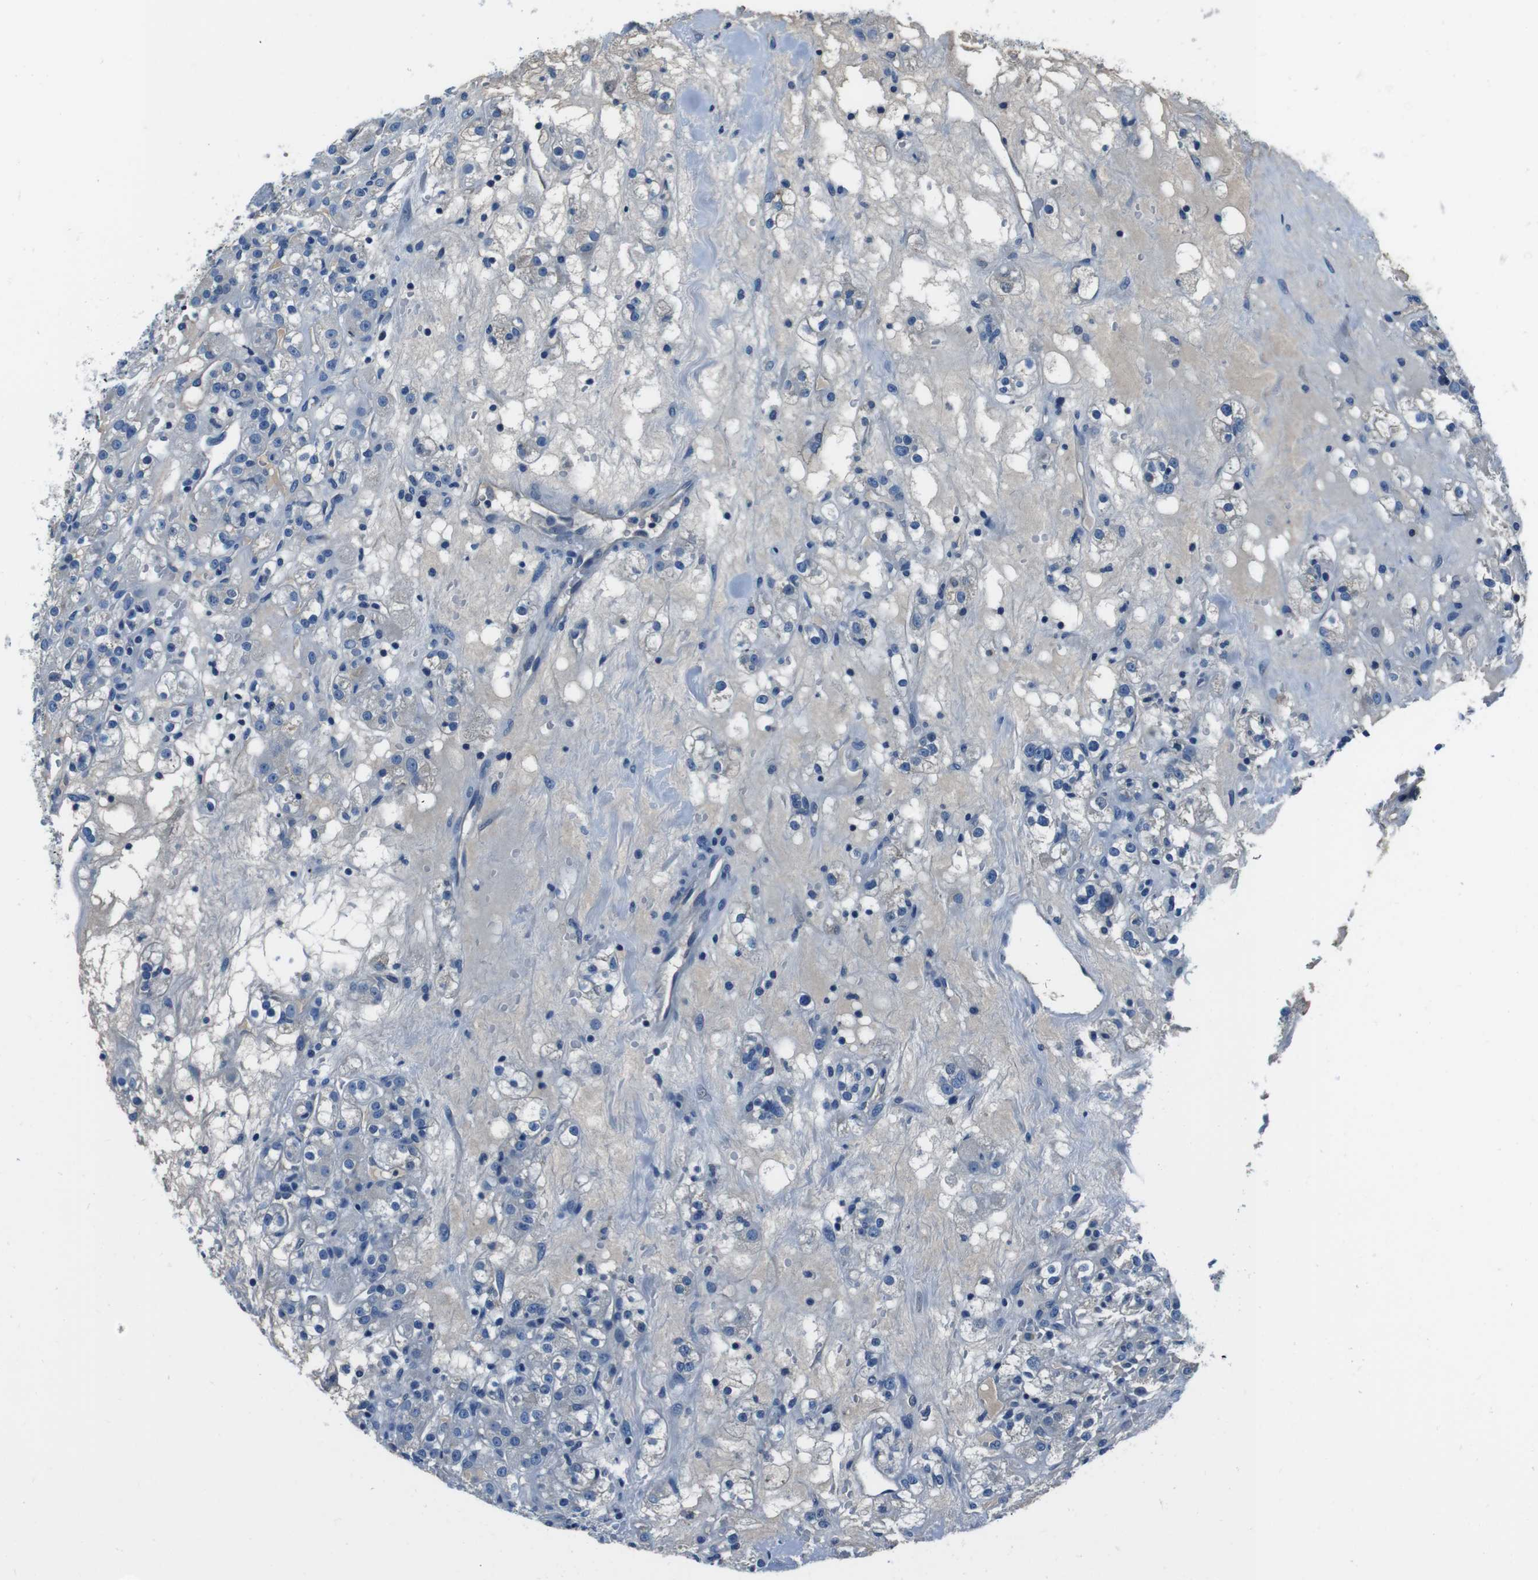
{"staining": {"intensity": "negative", "quantity": "none", "location": "none"}, "tissue": "renal cancer", "cell_type": "Tumor cells", "image_type": "cancer", "snomed": [{"axis": "morphology", "description": "Normal tissue, NOS"}, {"axis": "morphology", "description": "Adenocarcinoma, NOS"}, {"axis": "topography", "description": "Kidney"}], "caption": "Image shows no protein staining in tumor cells of renal cancer tissue.", "gene": "CASQ1", "patient": {"sex": "male", "age": 61}}